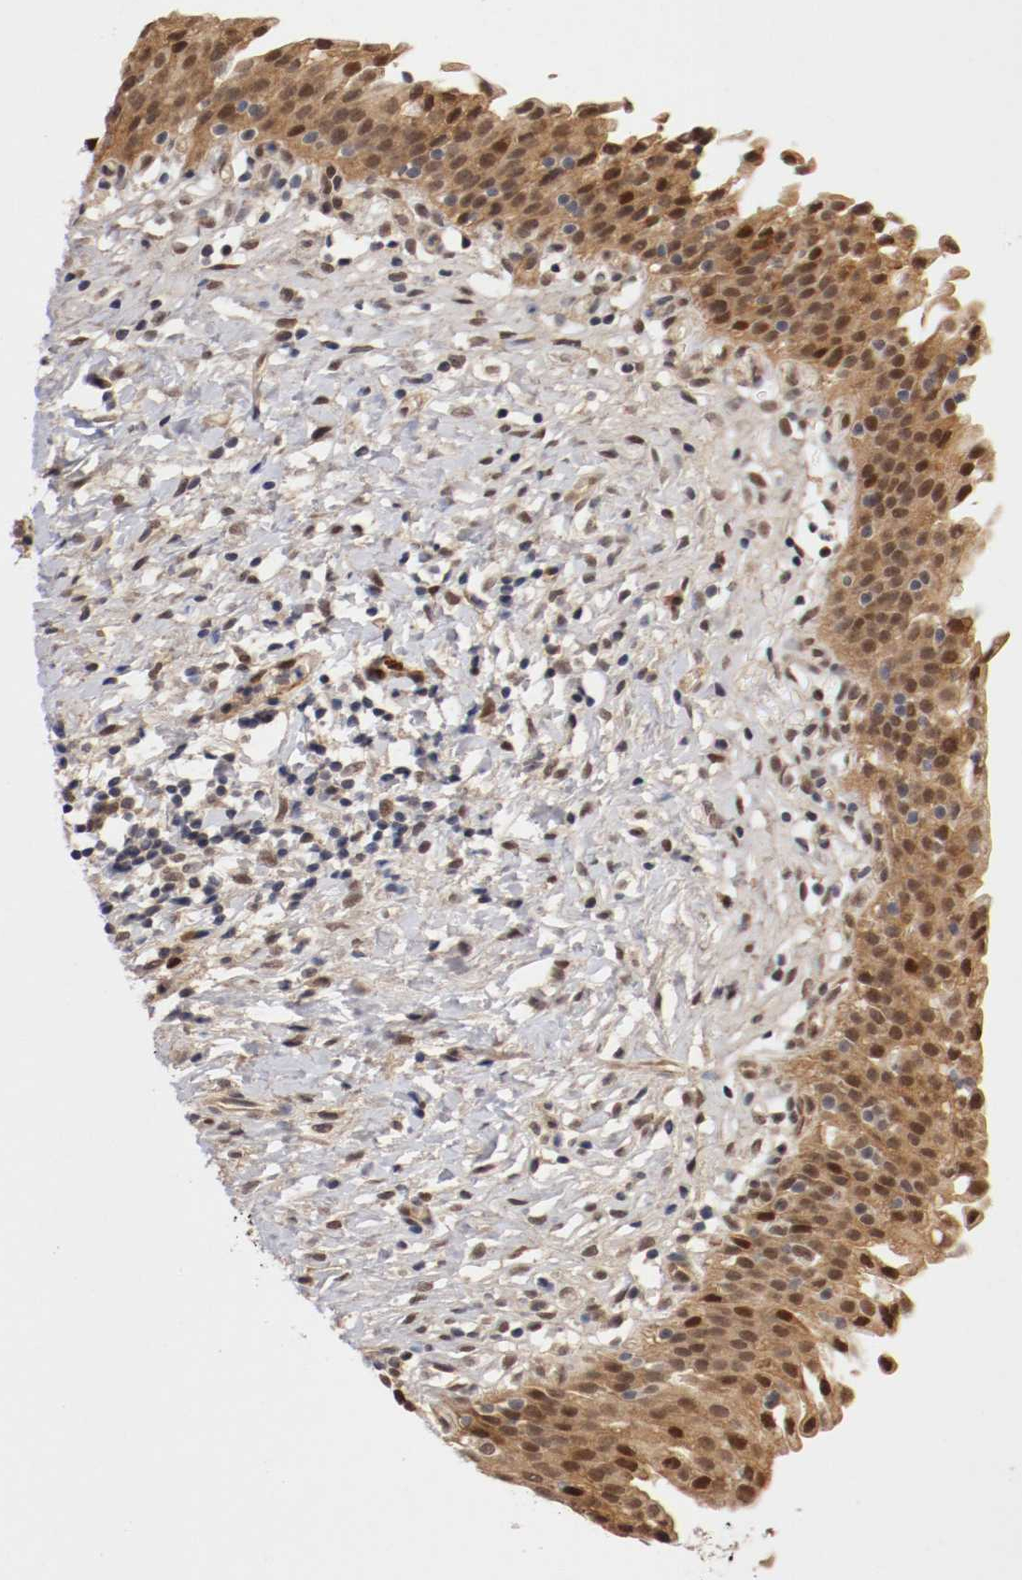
{"staining": {"intensity": "moderate", "quantity": ">75%", "location": "cytoplasmic/membranous,nuclear"}, "tissue": "urinary bladder", "cell_type": "Urothelial cells", "image_type": "normal", "snomed": [{"axis": "morphology", "description": "Normal tissue, NOS"}, {"axis": "topography", "description": "Urinary bladder"}], "caption": "About >75% of urothelial cells in benign urinary bladder display moderate cytoplasmic/membranous,nuclear protein staining as visualized by brown immunohistochemical staining.", "gene": "DNMT3B", "patient": {"sex": "male", "age": 51}}